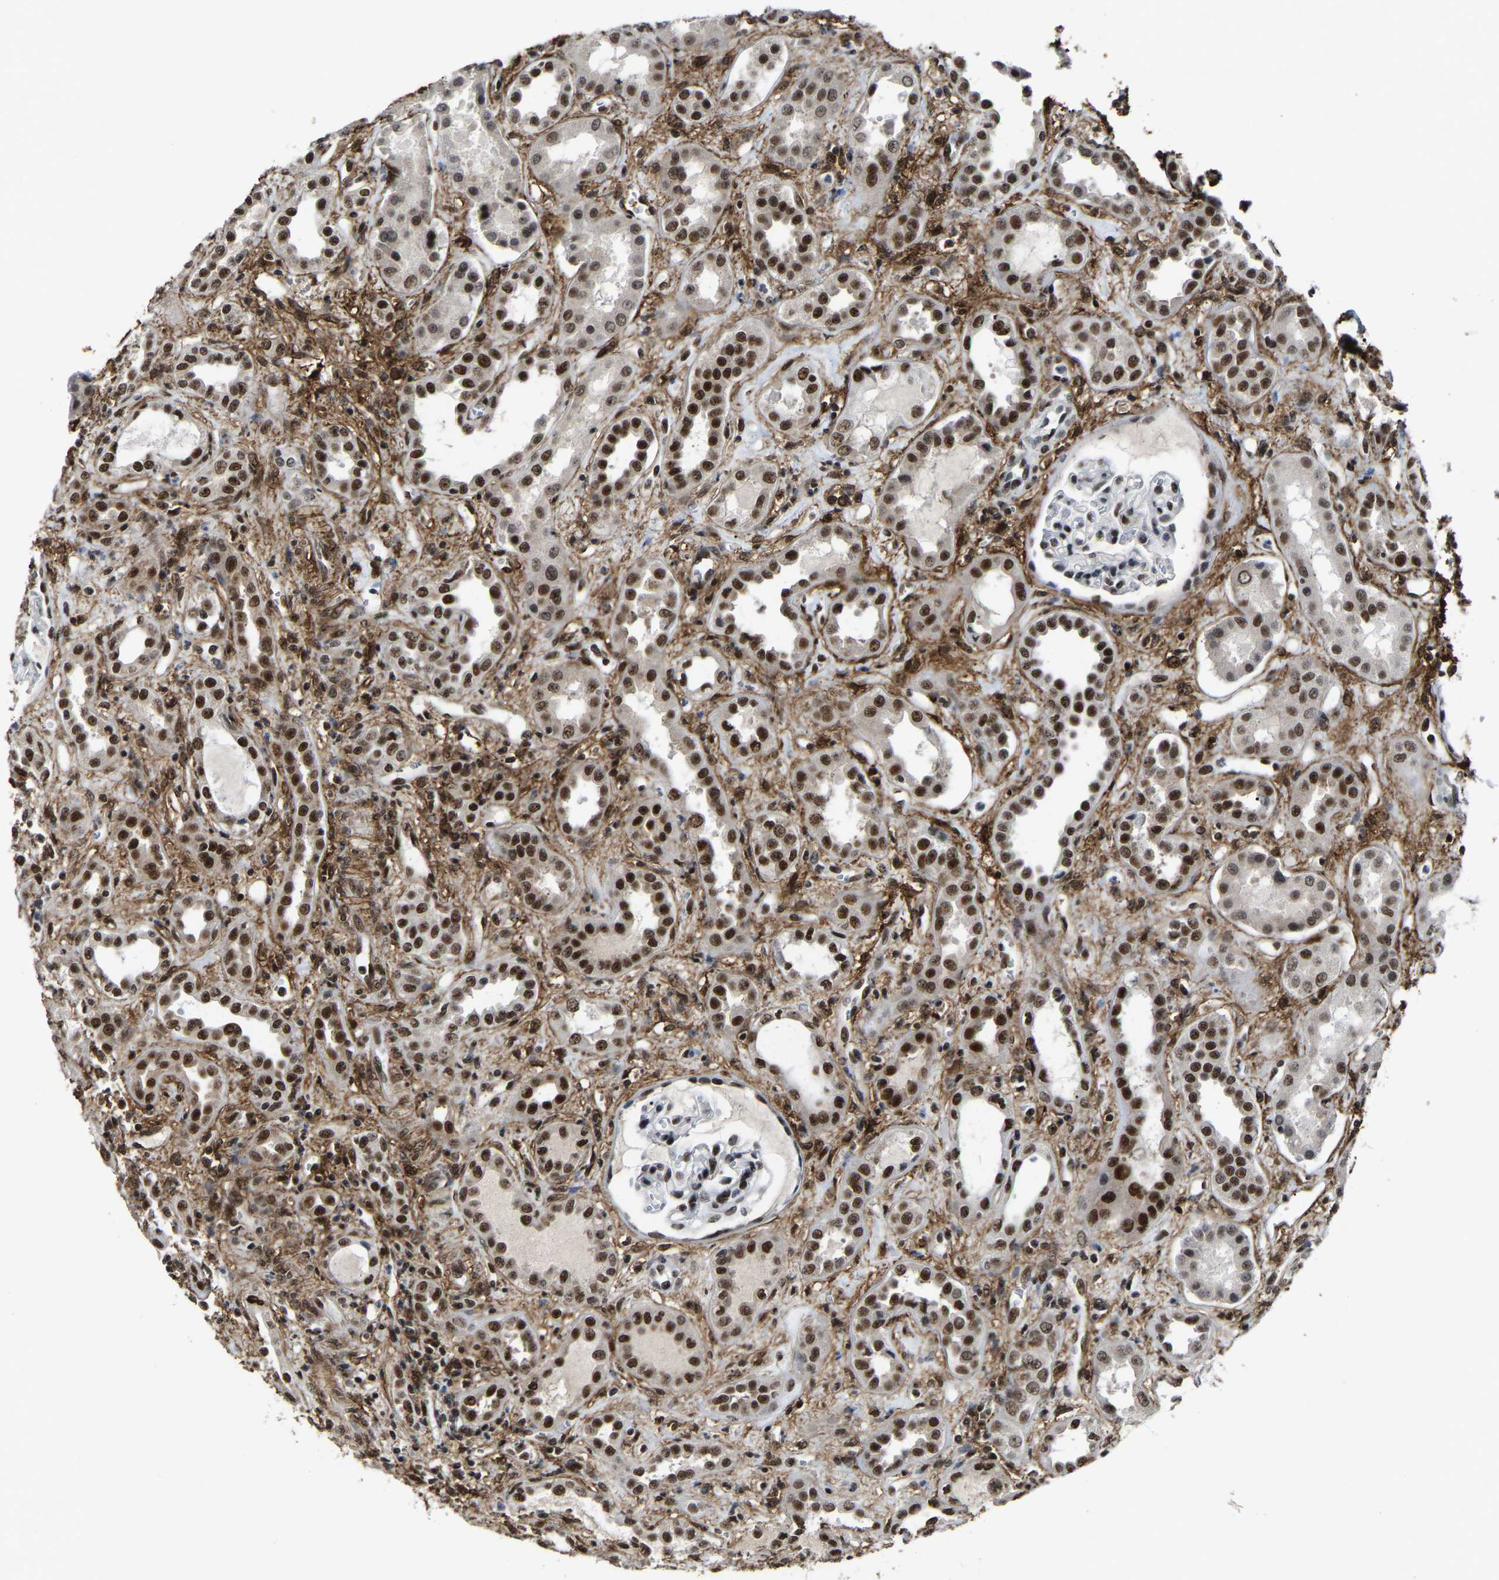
{"staining": {"intensity": "strong", "quantity": ">75%", "location": "nuclear"}, "tissue": "kidney", "cell_type": "Cells in glomeruli", "image_type": "normal", "snomed": [{"axis": "morphology", "description": "Normal tissue, NOS"}, {"axis": "topography", "description": "Kidney"}], "caption": "A high-resolution image shows IHC staining of unremarkable kidney, which exhibits strong nuclear positivity in about >75% of cells in glomeruli. (IHC, brightfield microscopy, high magnification).", "gene": "DDX5", "patient": {"sex": "male", "age": 59}}